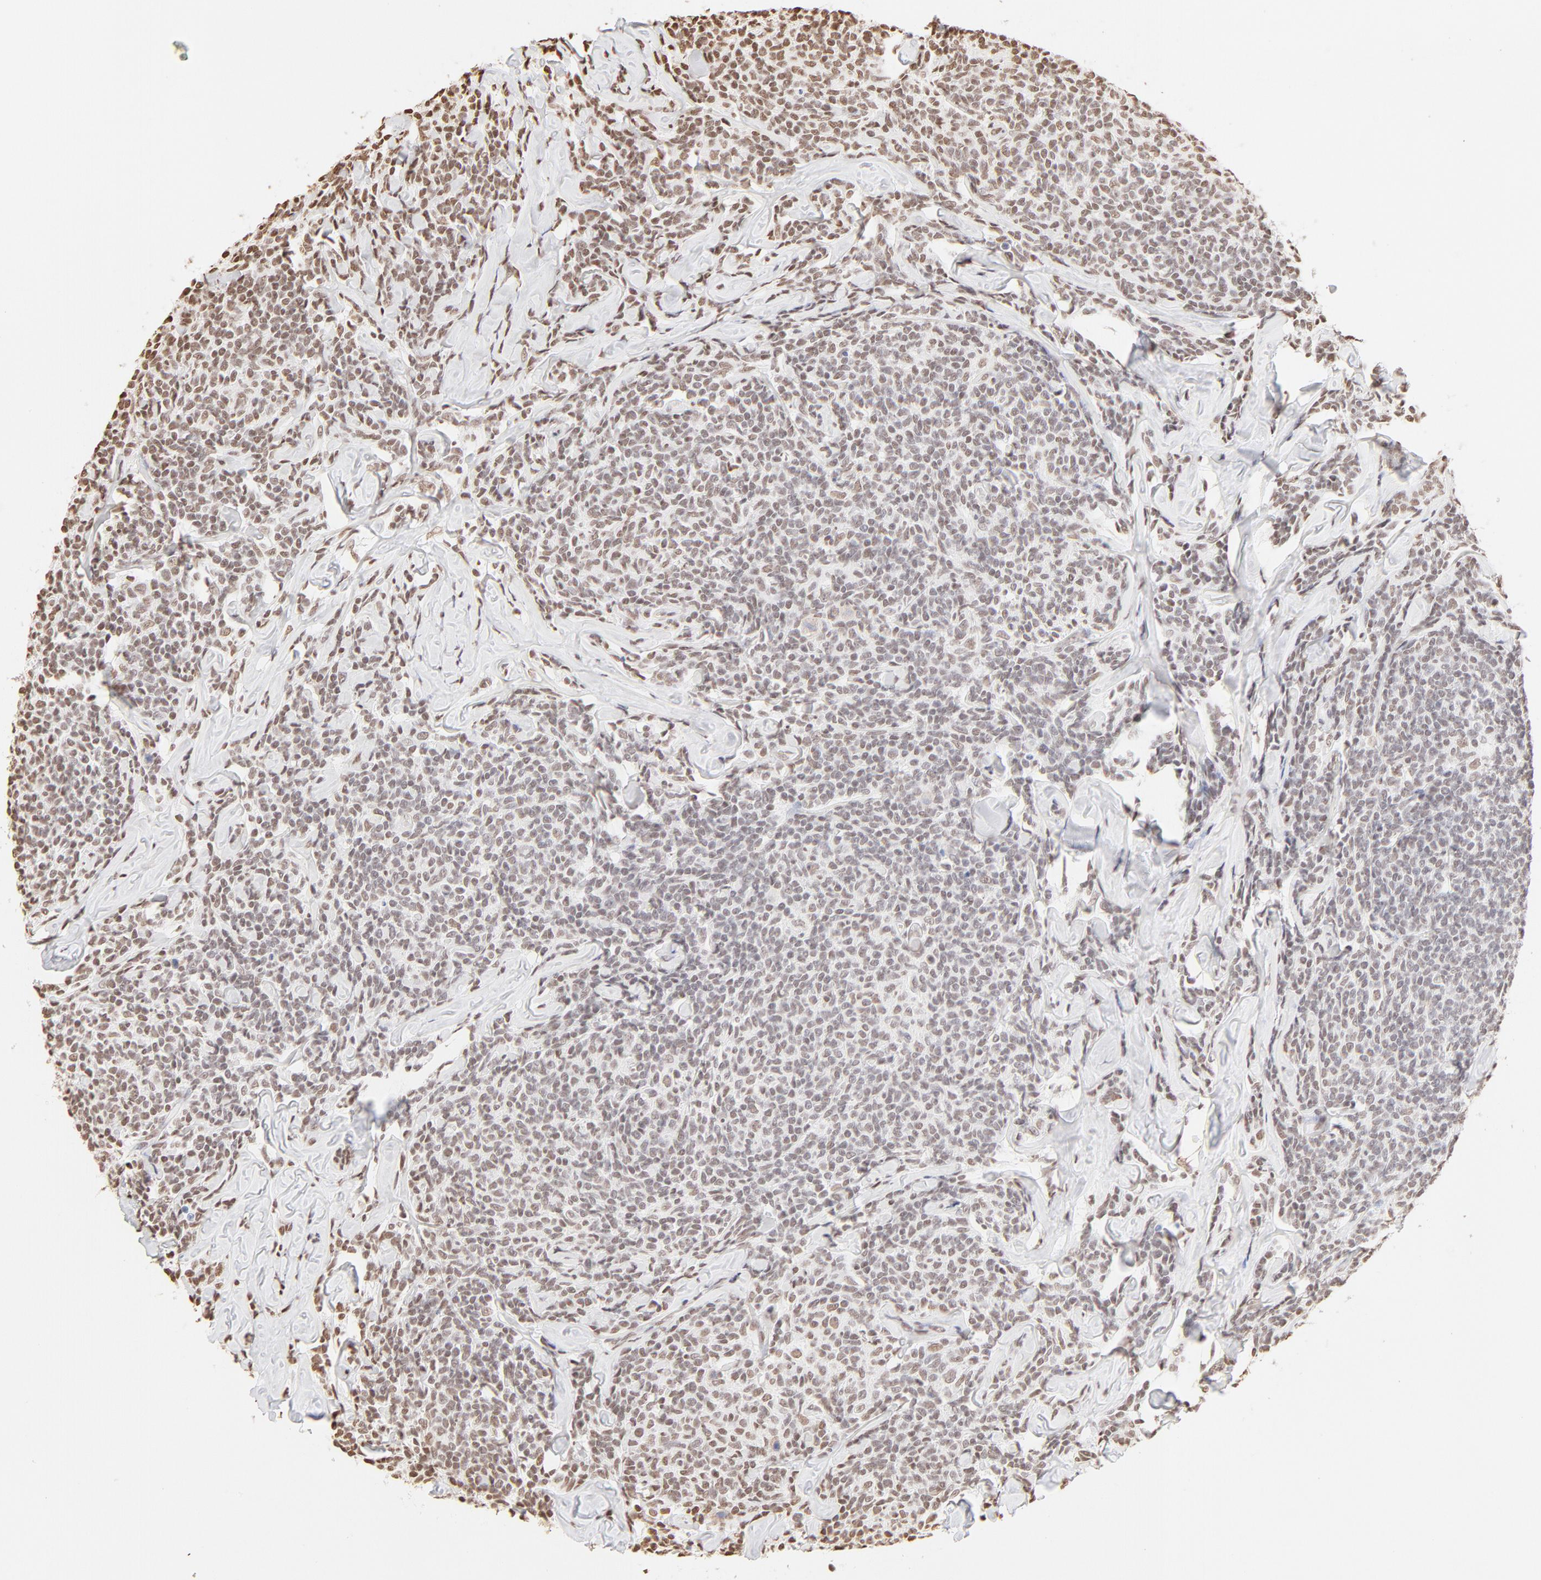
{"staining": {"intensity": "weak", "quantity": "25%-75%", "location": "nuclear"}, "tissue": "lymphoma", "cell_type": "Tumor cells", "image_type": "cancer", "snomed": [{"axis": "morphology", "description": "Malignant lymphoma, non-Hodgkin's type, Low grade"}, {"axis": "topography", "description": "Lymph node"}], "caption": "Protein expression by IHC exhibits weak nuclear positivity in about 25%-75% of tumor cells in lymphoma.", "gene": "ZNF540", "patient": {"sex": "female", "age": 56}}